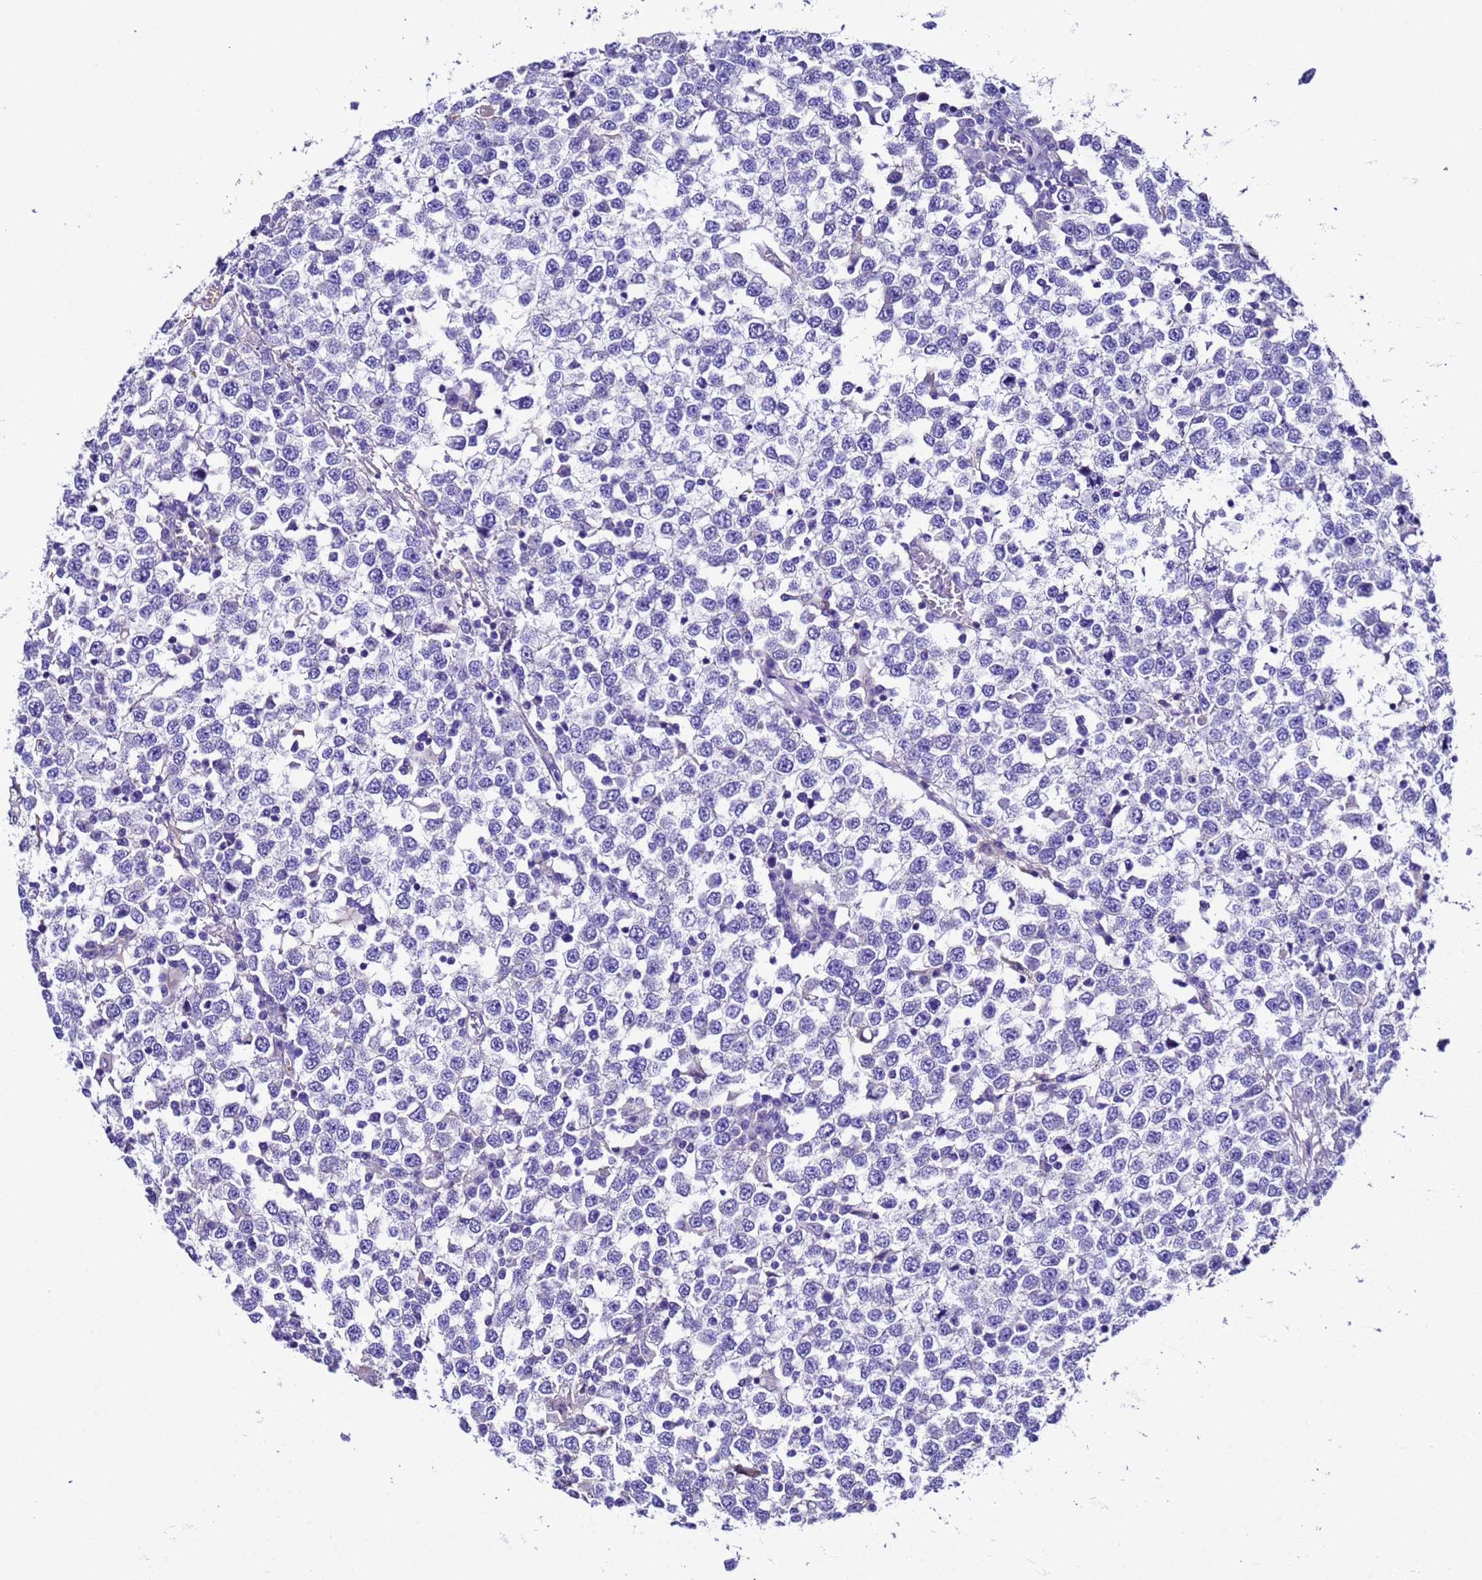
{"staining": {"intensity": "negative", "quantity": "none", "location": "none"}, "tissue": "testis cancer", "cell_type": "Tumor cells", "image_type": "cancer", "snomed": [{"axis": "morphology", "description": "Seminoma, NOS"}, {"axis": "topography", "description": "Testis"}], "caption": "Immunohistochemistry (IHC) image of neoplastic tissue: seminoma (testis) stained with DAB (3,3'-diaminobenzidine) reveals no significant protein expression in tumor cells.", "gene": "UGT2A1", "patient": {"sex": "male", "age": 65}}